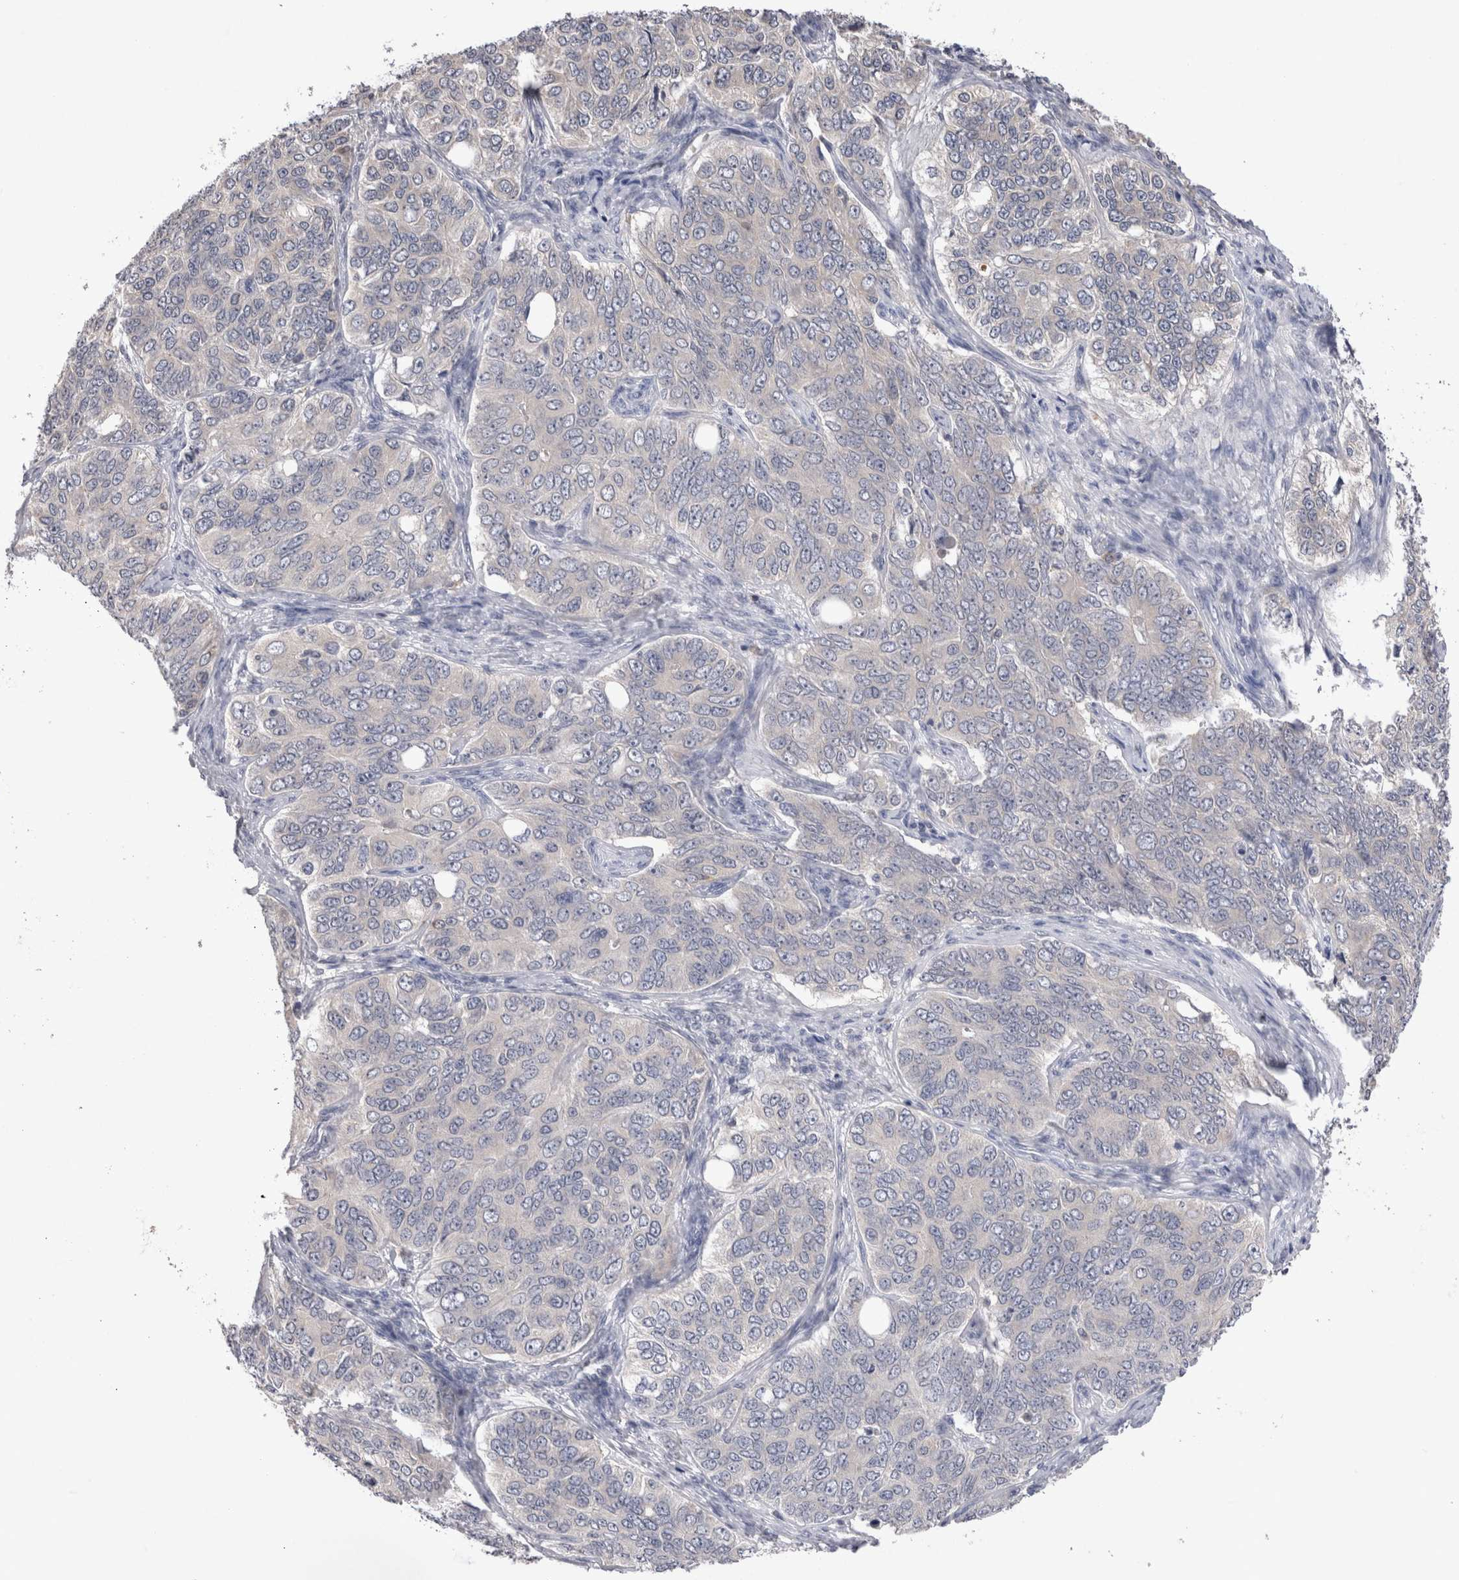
{"staining": {"intensity": "negative", "quantity": "none", "location": "none"}, "tissue": "ovarian cancer", "cell_type": "Tumor cells", "image_type": "cancer", "snomed": [{"axis": "morphology", "description": "Carcinoma, endometroid"}, {"axis": "topography", "description": "Ovary"}], "caption": "Protein analysis of ovarian endometroid carcinoma exhibits no significant positivity in tumor cells.", "gene": "VSIG4", "patient": {"sex": "female", "age": 51}}